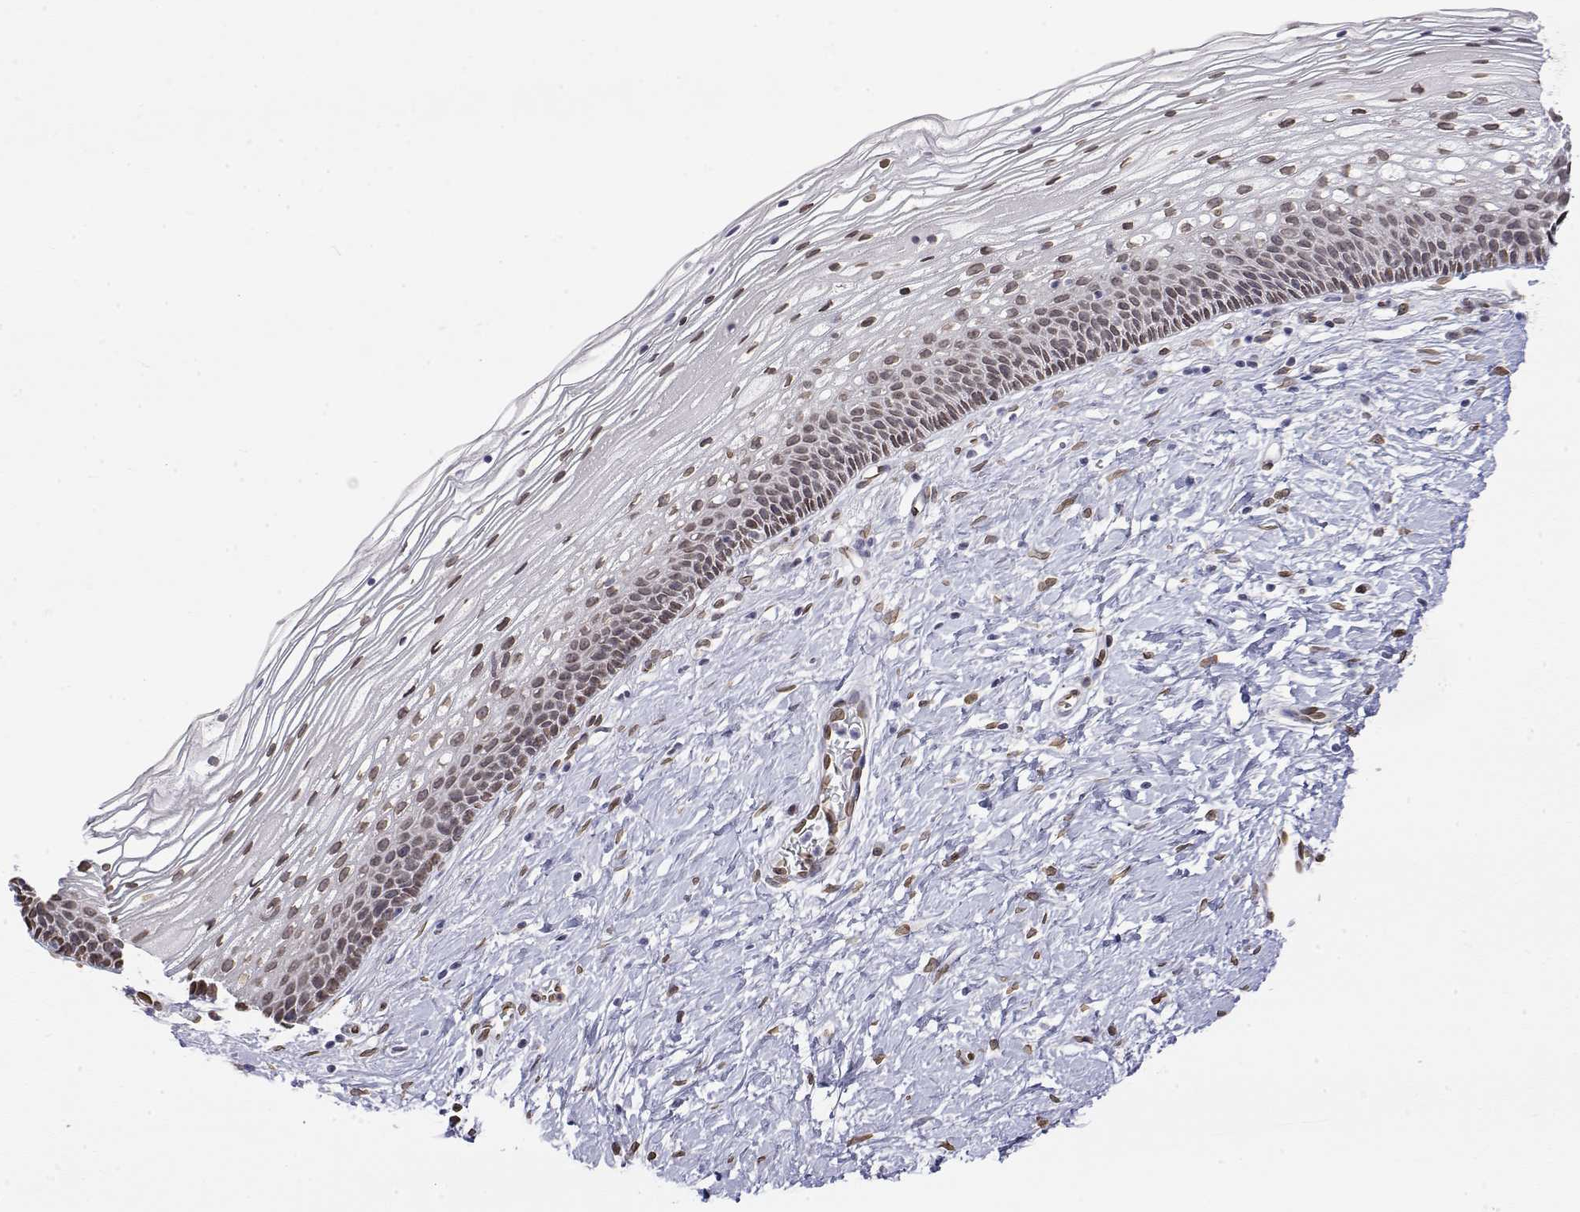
{"staining": {"intensity": "weak", "quantity": ">75%", "location": "nuclear"}, "tissue": "cervix", "cell_type": "Glandular cells", "image_type": "normal", "snomed": [{"axis": "morphology", "description": "Normal tissue, NOS"}, {"axis": "topography", "description": "Cervix"}], "caption": "Approximately >75% of glandular cells in unremarkable cervix show weak nuclear protein expression as visualized by brown immunohistochemical staining.", "gene": "ZNF532", "patient": {"sex": "female", "age": 34}}